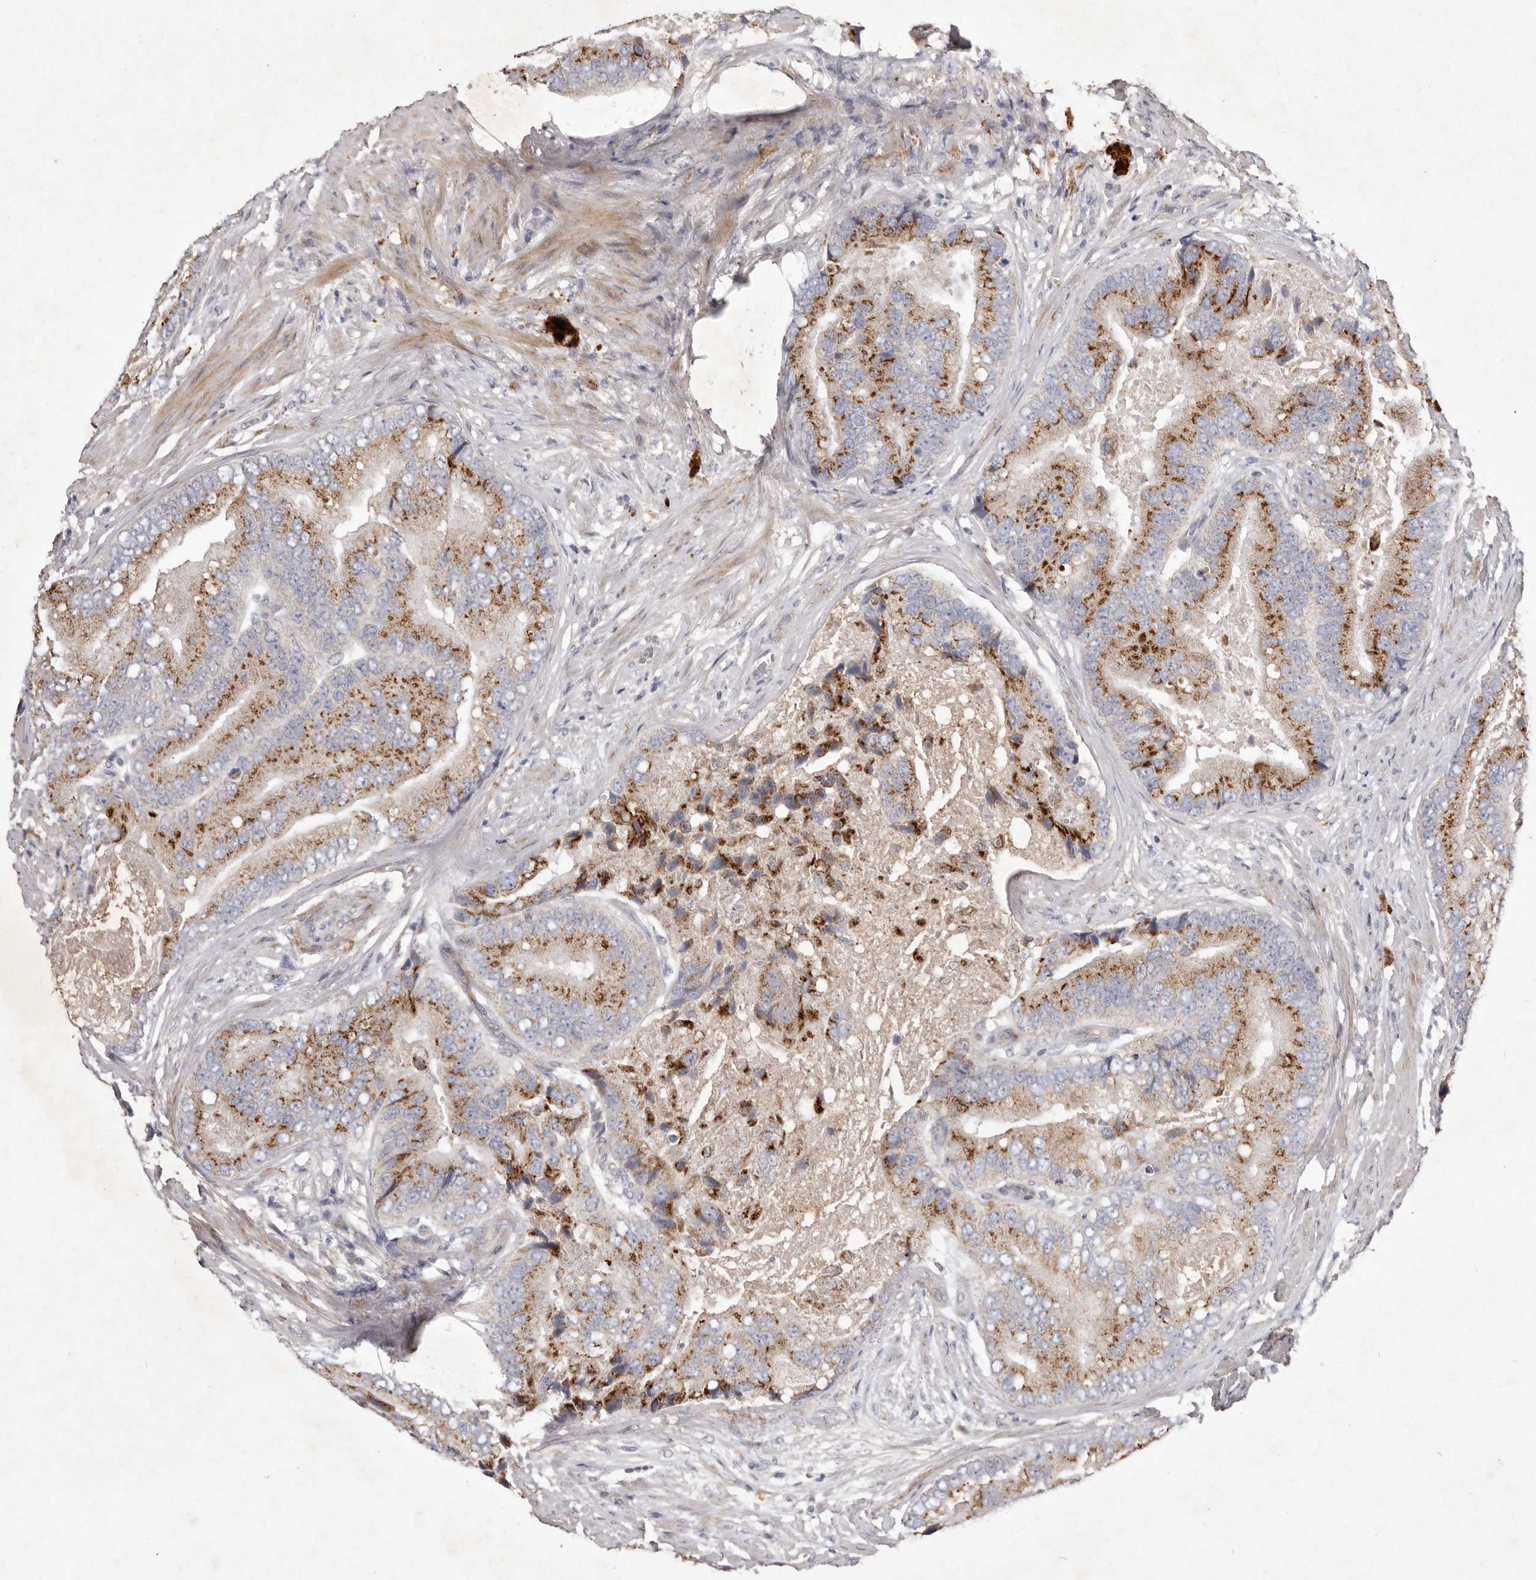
{"staining": {"intensity": "moderate", "quantity": ">75%", "location": "cytoplasmic/membranous"}, "tissue": "prostate cancer", "cell_type": "Tumor cells", "image_type": "cancer", "snomed": [{"axis": "morphology", "description": "Adenocarcinoma, High grade"}, {"axis": "topography", "description": "Prostate"}], "caption": "Immunohistochemical staining of prostate high-grade adenocarcinoma demonstrates medium levels of moderate cytoplasmic/membranous positivity in approximately >75% of tumor cells.", "gene": "USP24", "patient": {"sex": "male", "age": 70}}